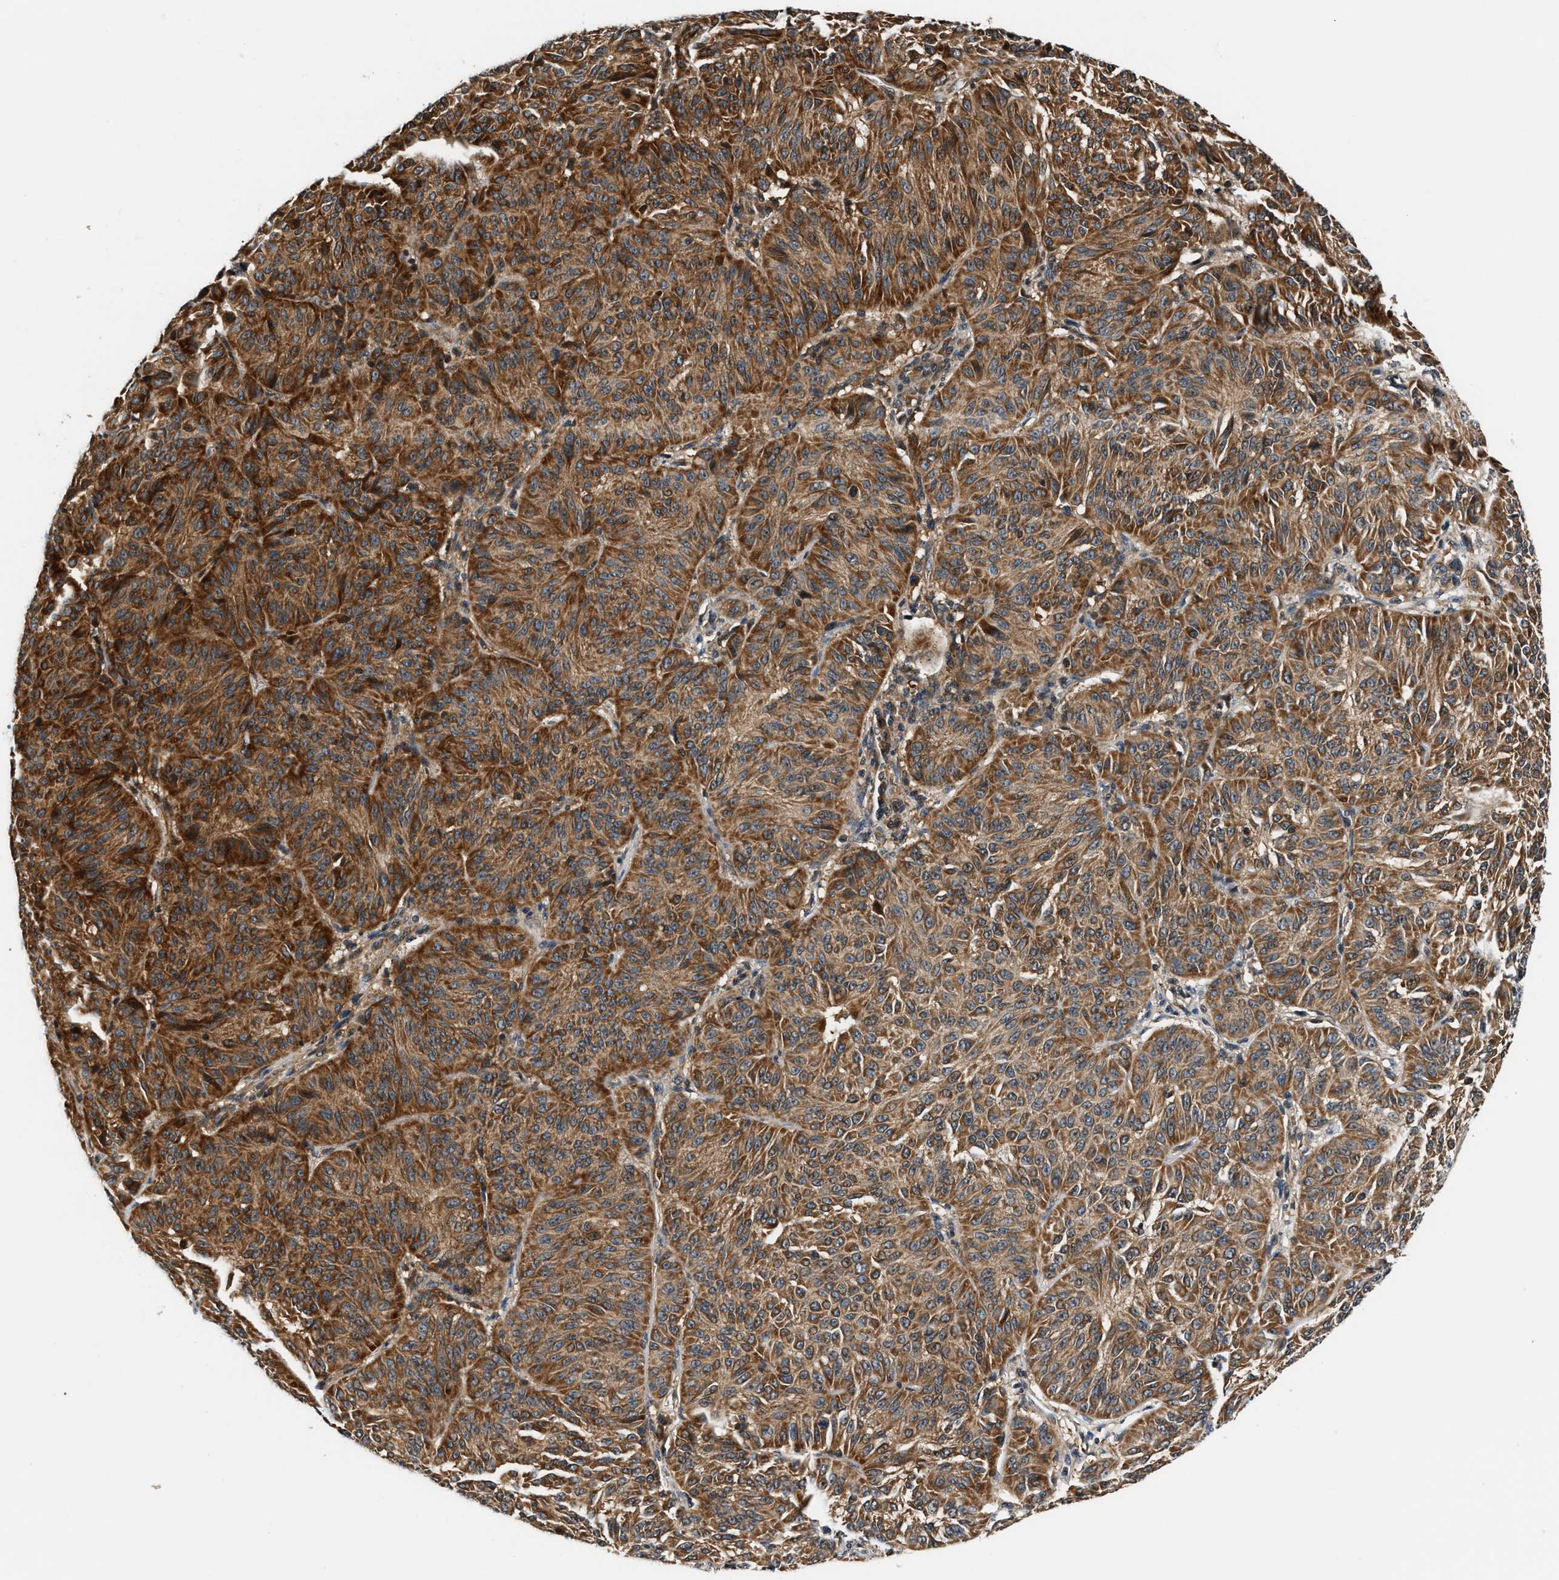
{"staining": {"intensity": "moderate", "quantity": ">75%", "location": "cytoplasmic/membranous"}, "tissue": "melanoma", "cell_type": "Tumor cells", "image_type": "cancer", "snomed": [{"axis": "morphology", "description": "Malignant melanoma, NOS"}, {"axis": "topography", "description": "Skin"}], "caption": "Melanoma was stained to show a protein in brown. There is medium levels of moderate cytoplasmic/membranous staining in about >75% of tumor cells.", "gene": "TUT7", "patient": {"sex": "female", "age": 72}}